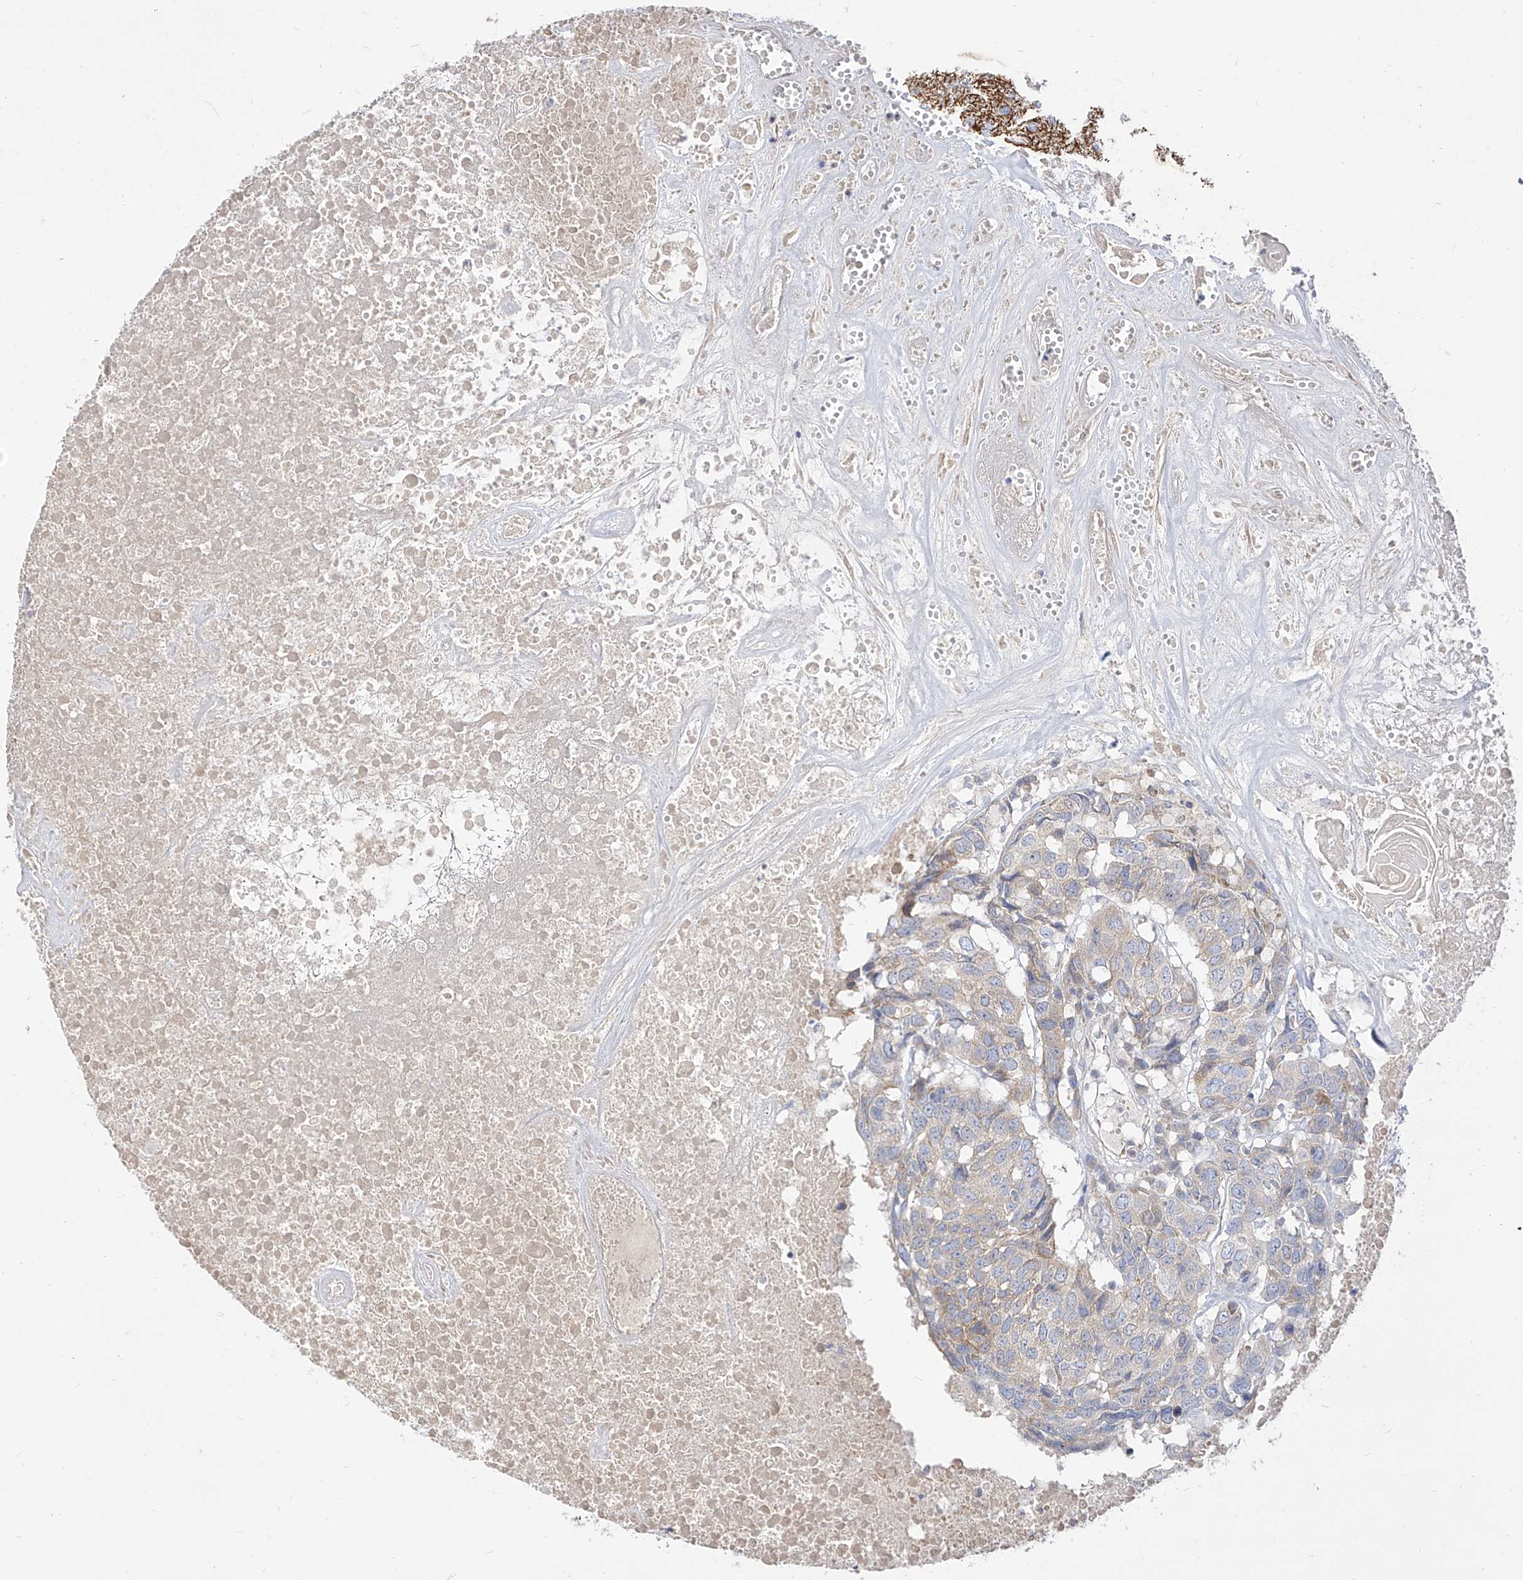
{"staining": {"intensity": "weak", "quantity": "25%-75%", "location": "cytoplasmic/membranous"}, "tissue": "head and neck cancer", "cell_type": "Tumor cells", "image_type": "cancer", "snomed": [{"axis": "morphology", "description": "Squamous cell carcinoma, NOS"}, {"axis": "topography", "description": "Head-Neck"}], "caption": "Brown immunohistochemical staining in human head and neck squamous cell carcinoma reveals weak cytoplasmic/membranous staining in approximately 25%-75% of tumor cells.", "gene": "RASA2", "patient": {"sex": "male", "age": 66}}